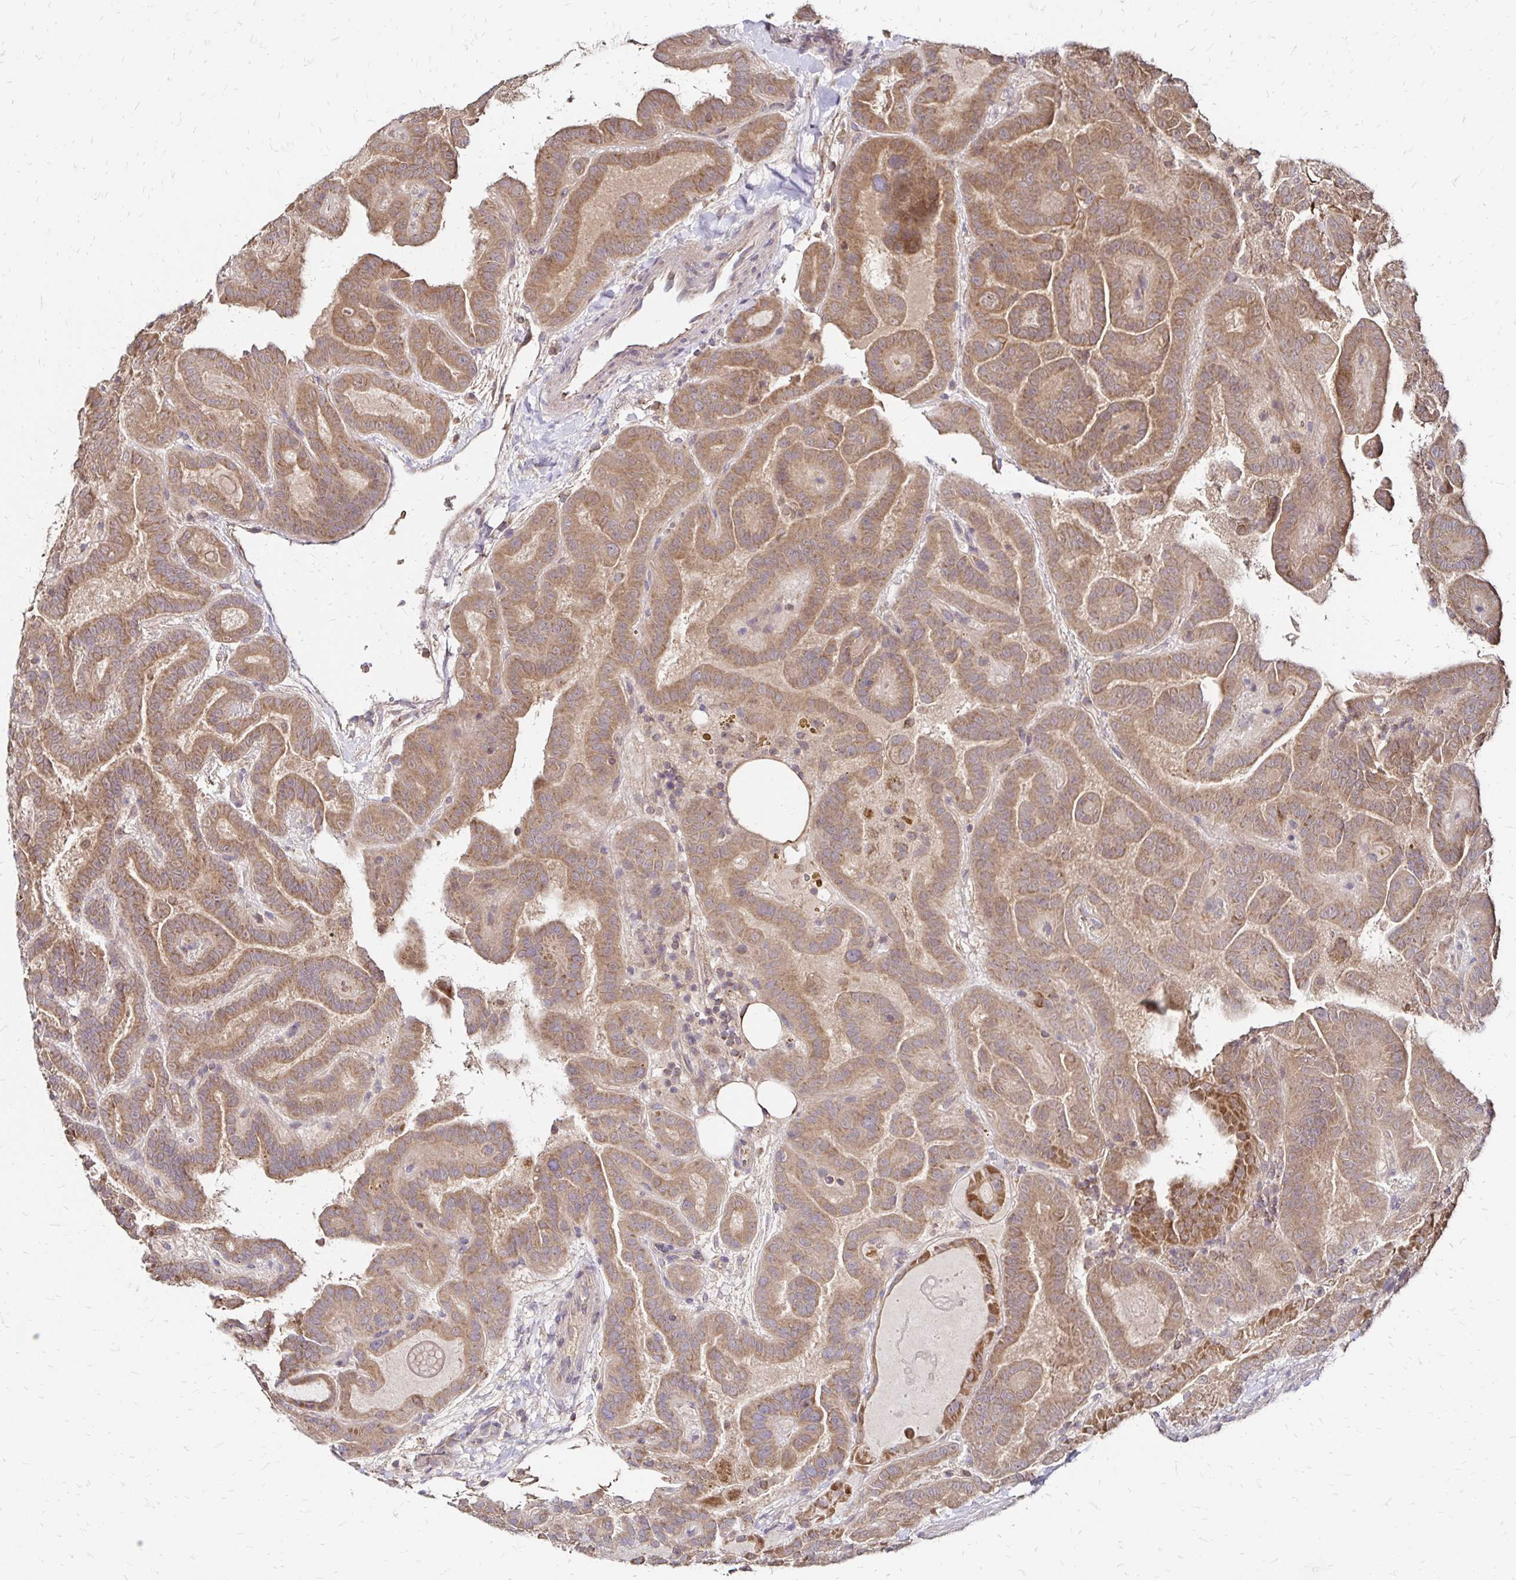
{"staining": {"intensity": "moderate", "quantity": ">75%", "location": "cytoplasmic/membranous"}, "tissue": "thyroid cancer", "cell_type": "Tumor cells", "image_type": "cancer", "snomed": [{"axis": "morphology", "description": "Papillary adenocarcinoma, NOS"}, {"axis": "topography", "description": "Thyroid gland"}], "caption": "The histopathology image displays immunohistochemical staining of thyroid cancer. There is moderate cytoplasmic/membranous positivity is seen in about >75% of tumor cells.", "gene": "ZW10", "patient": {"sex": "female", "age": 46}}